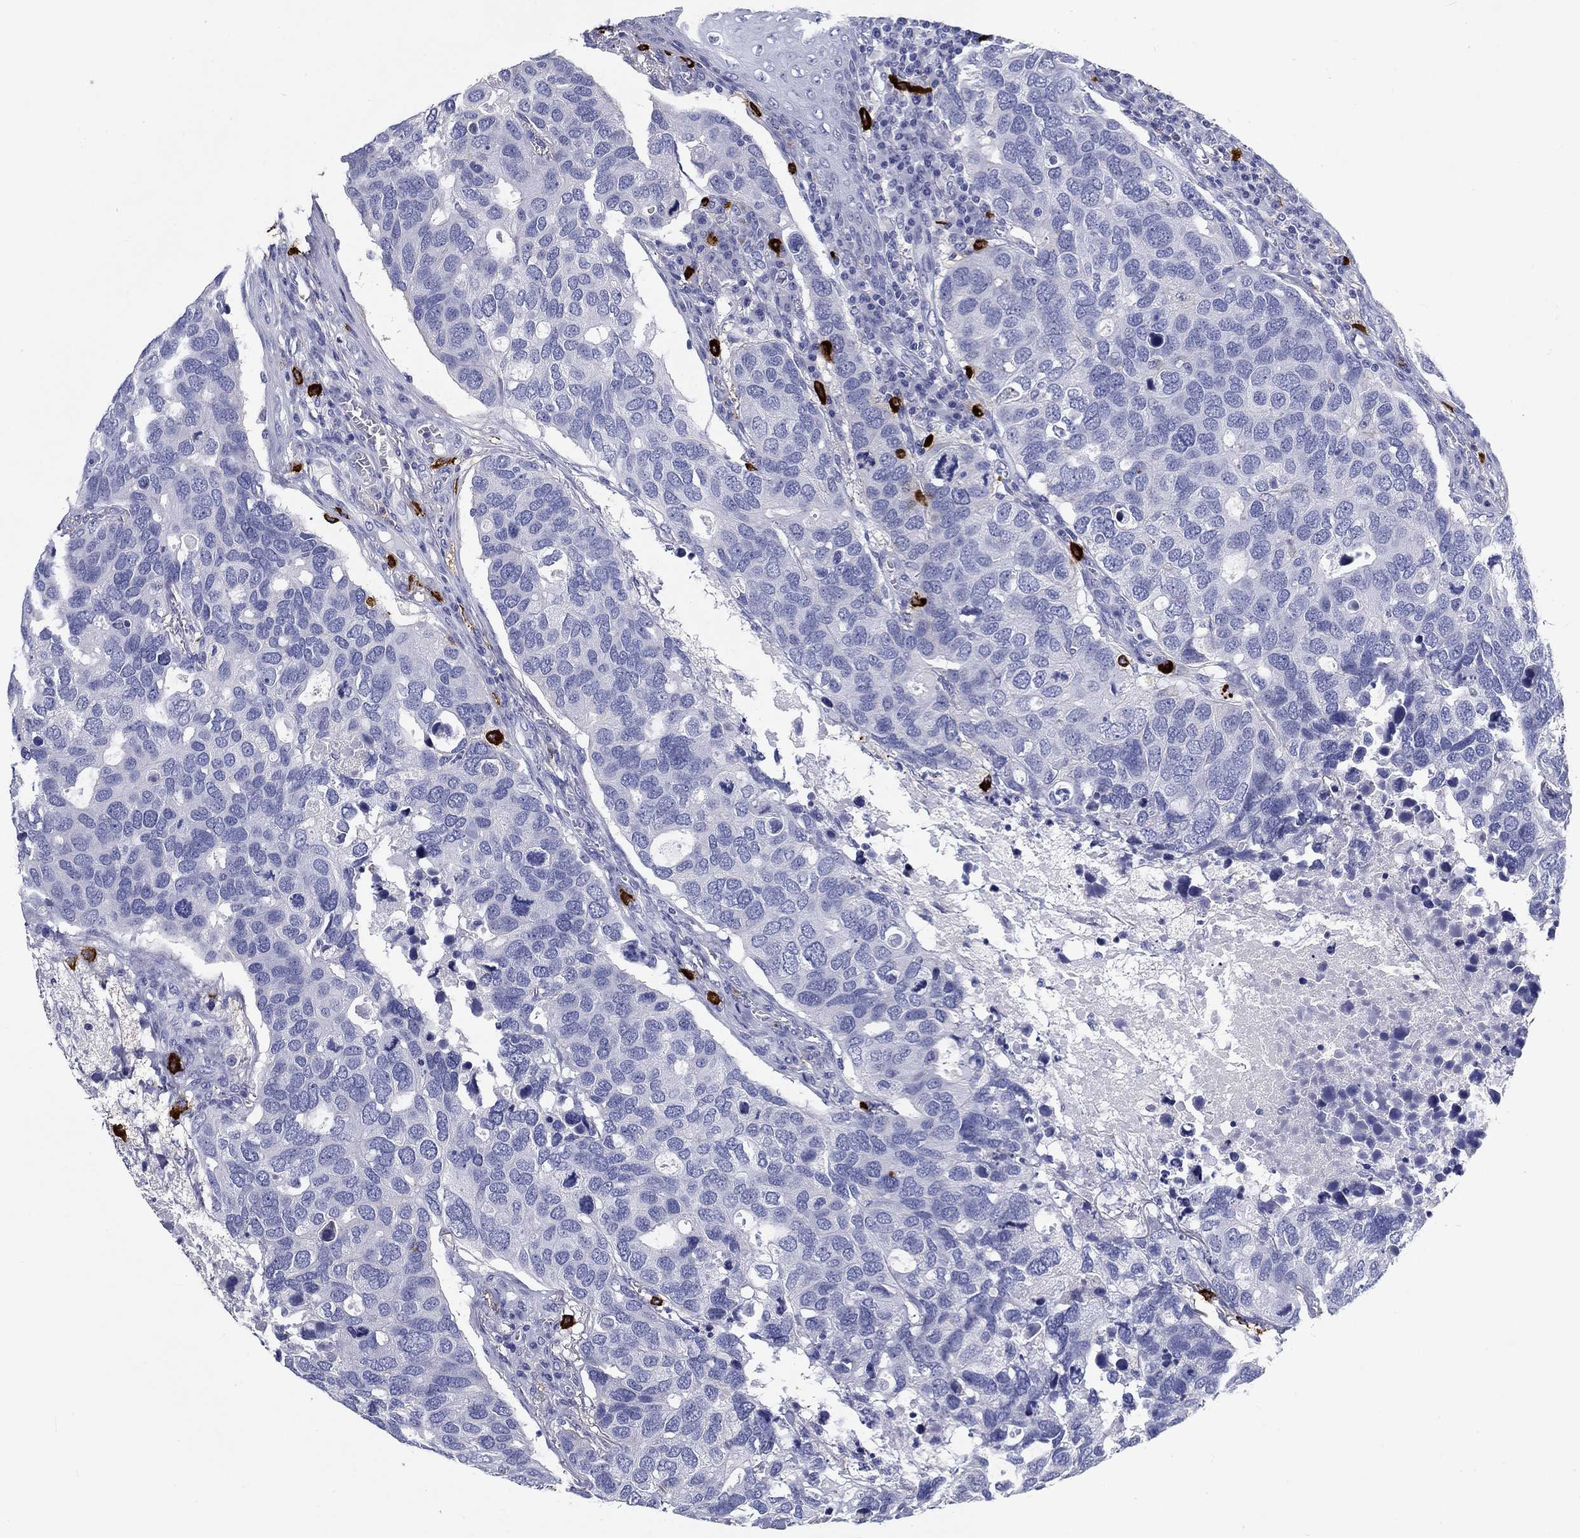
{"staining": {"intensity": "negative", "quantity": "none", "location": "none"}, "tissue": "breast cancer", "cell_type": "Tumor cells", "image_type": "cancer", "snomed": [{"axis": "morphology", "description": "Duct carcinoma"}, {"axis": "topography", "description": "Breast"}], "caption": "Protein analysis of intraductal carcinoma (breast) exhibits no significant positivity in tumor cells.", "gene": "CD40LG", "patient": {"sex": "female", "age": 83}}